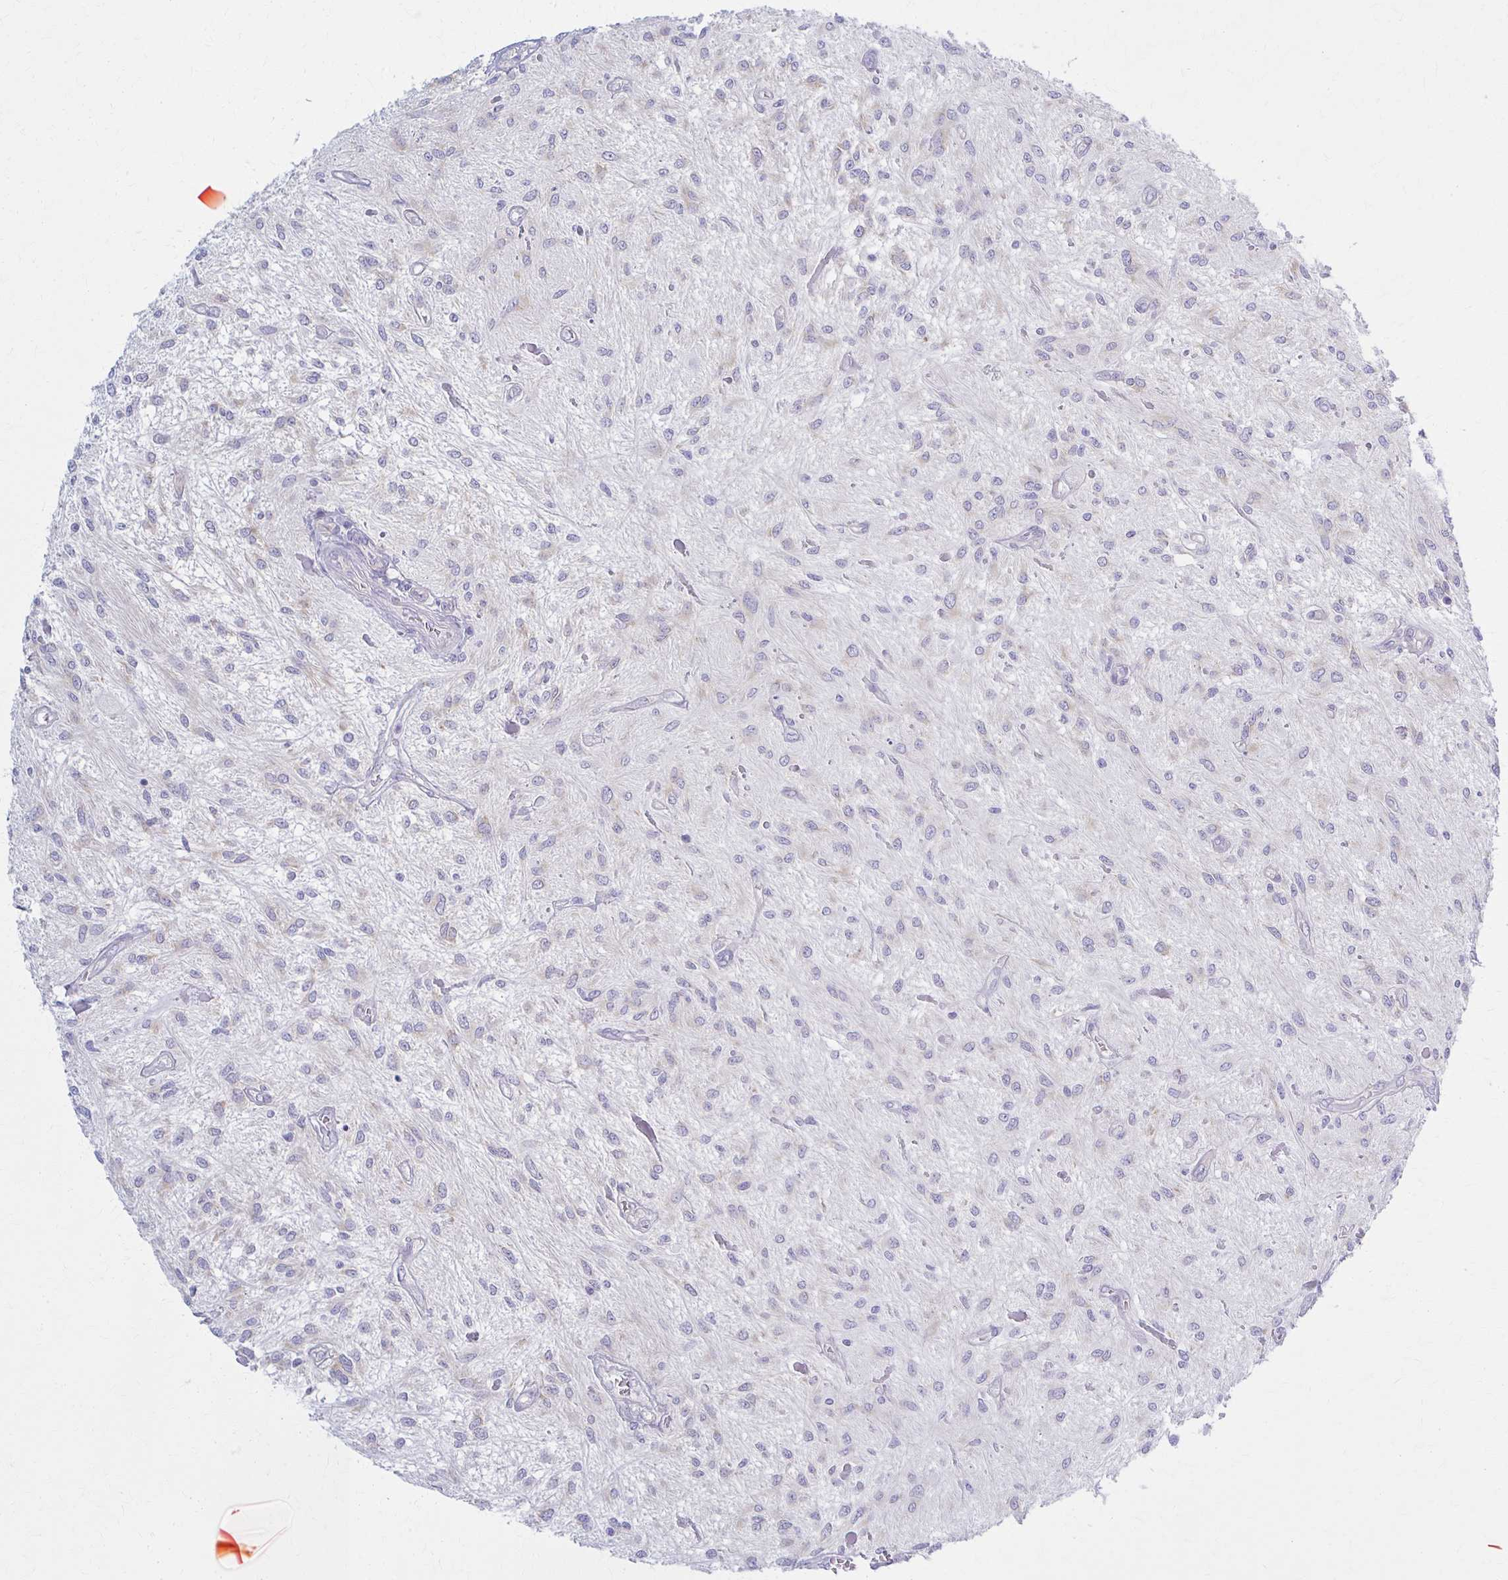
{"staining": {"intensity": "negative", "quantity": "none", "location": "none"}, "tissue": "glioma", "cell_type": "Tumor cells", "image_type": "cancer", "snomed": [{"axis": "morphology", "description": "Glioma, malignant, Low grade"}, {"axis": "topography", "description": "Cerebellum"}], "caption": "DAB immunohistochemical staining of human malignant low-grade glioma reveals no significant staining in tumor cells. (DAB immunohistochemistry visualized using brightfield microscopy, high magnification).", "gene": "PRKRA", "patient": {"sex": "female", "age": 14}}